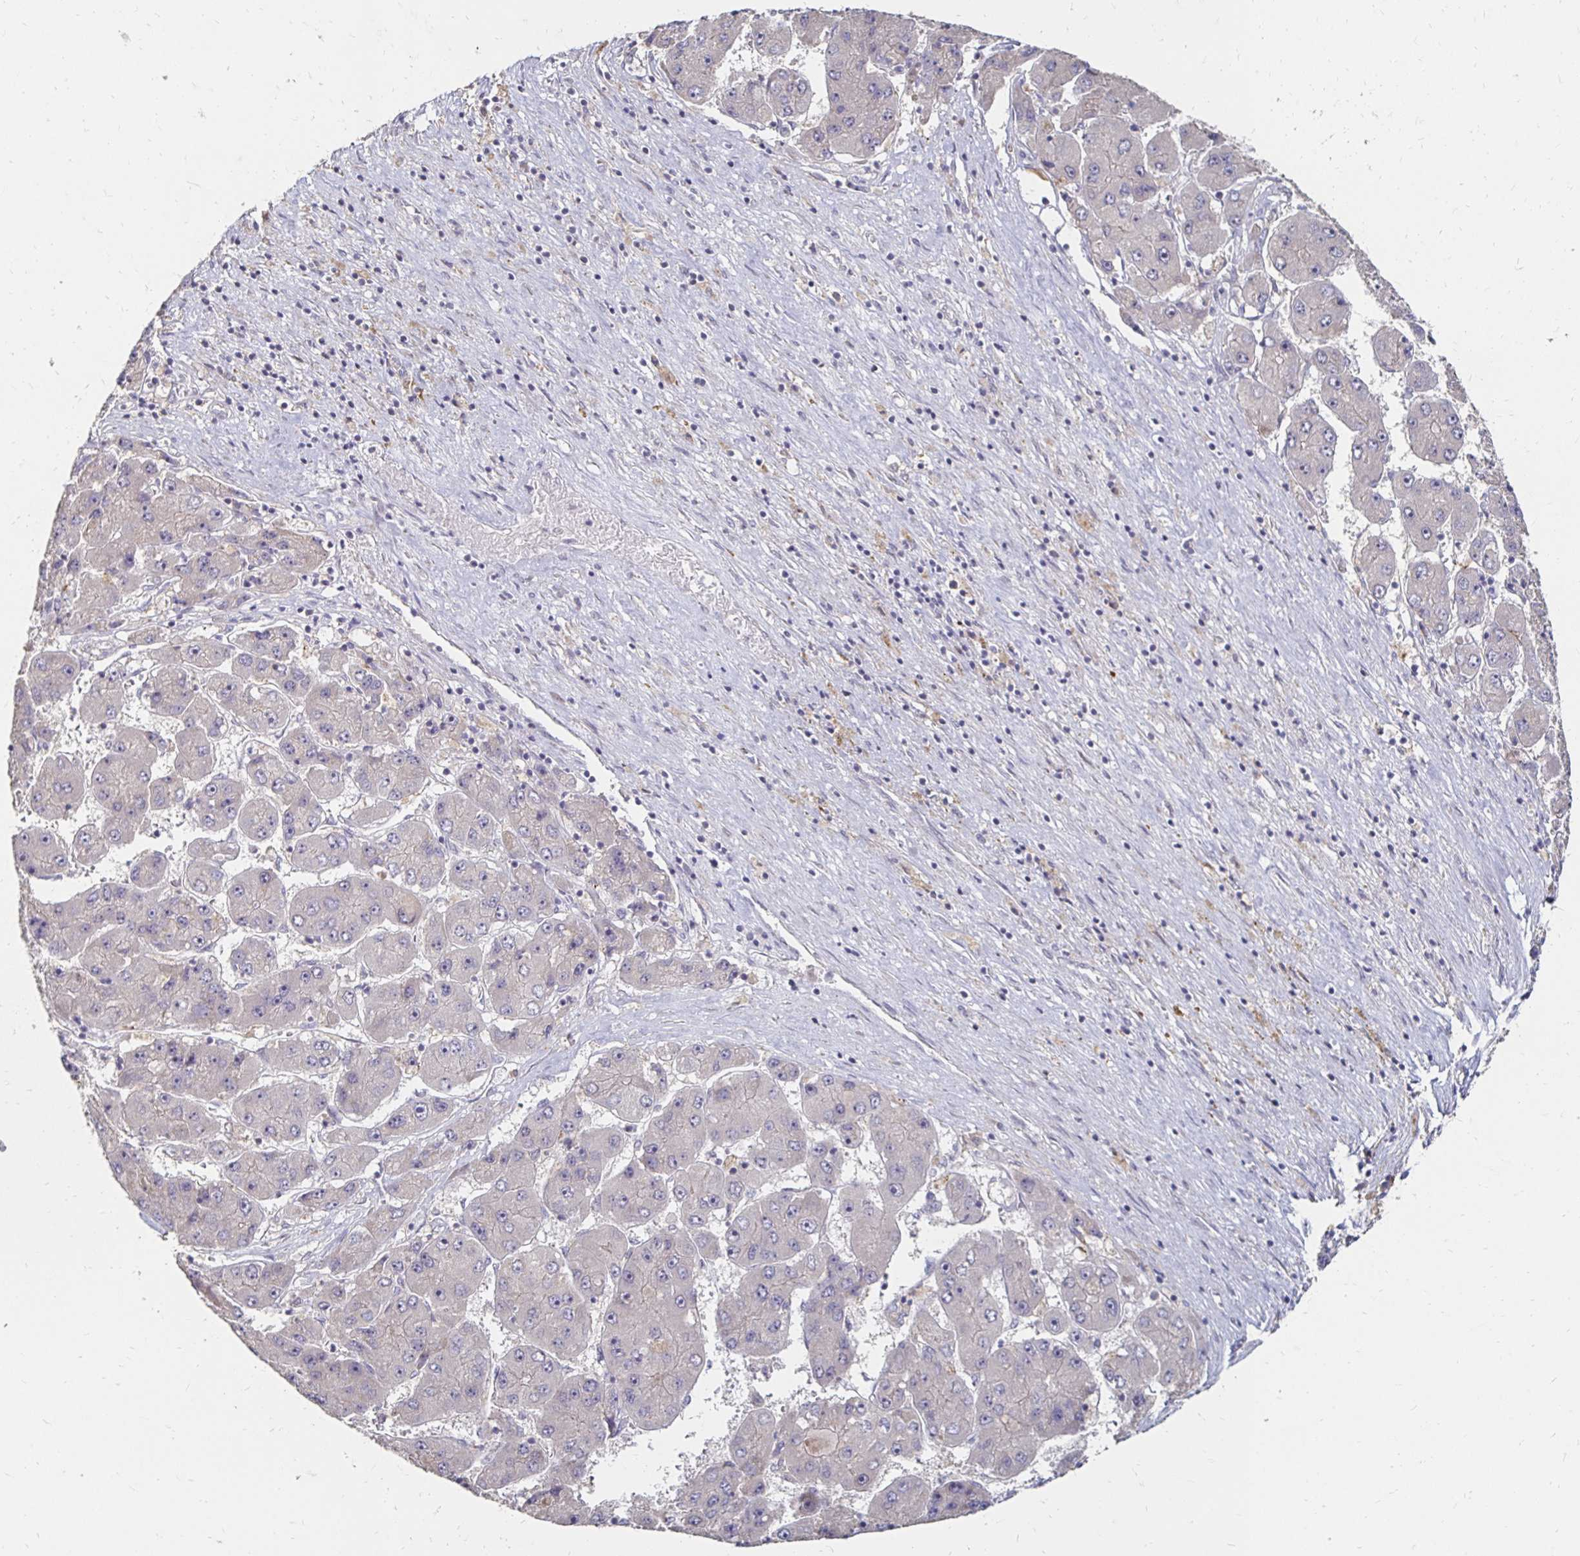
{"staining": {"intensity": "negative", "quantity": "none", "location": "none"}, "tissue": "liver cancer", "cell_type": "Tumor cells", "image_type": "cancer", "snomed": [{"axis": "morphology", "description": "Carcinoma, Hepatocellular, NOS"}, {"axis": "topography", "description": "Liver"}], "caption": "A micrograph of hepatocellular carcinoma (liver) stained for a protein displays no brown staining in tumor cells.", "gene": "ZNF727", "patient": {"sex": "female", "age": 61}}